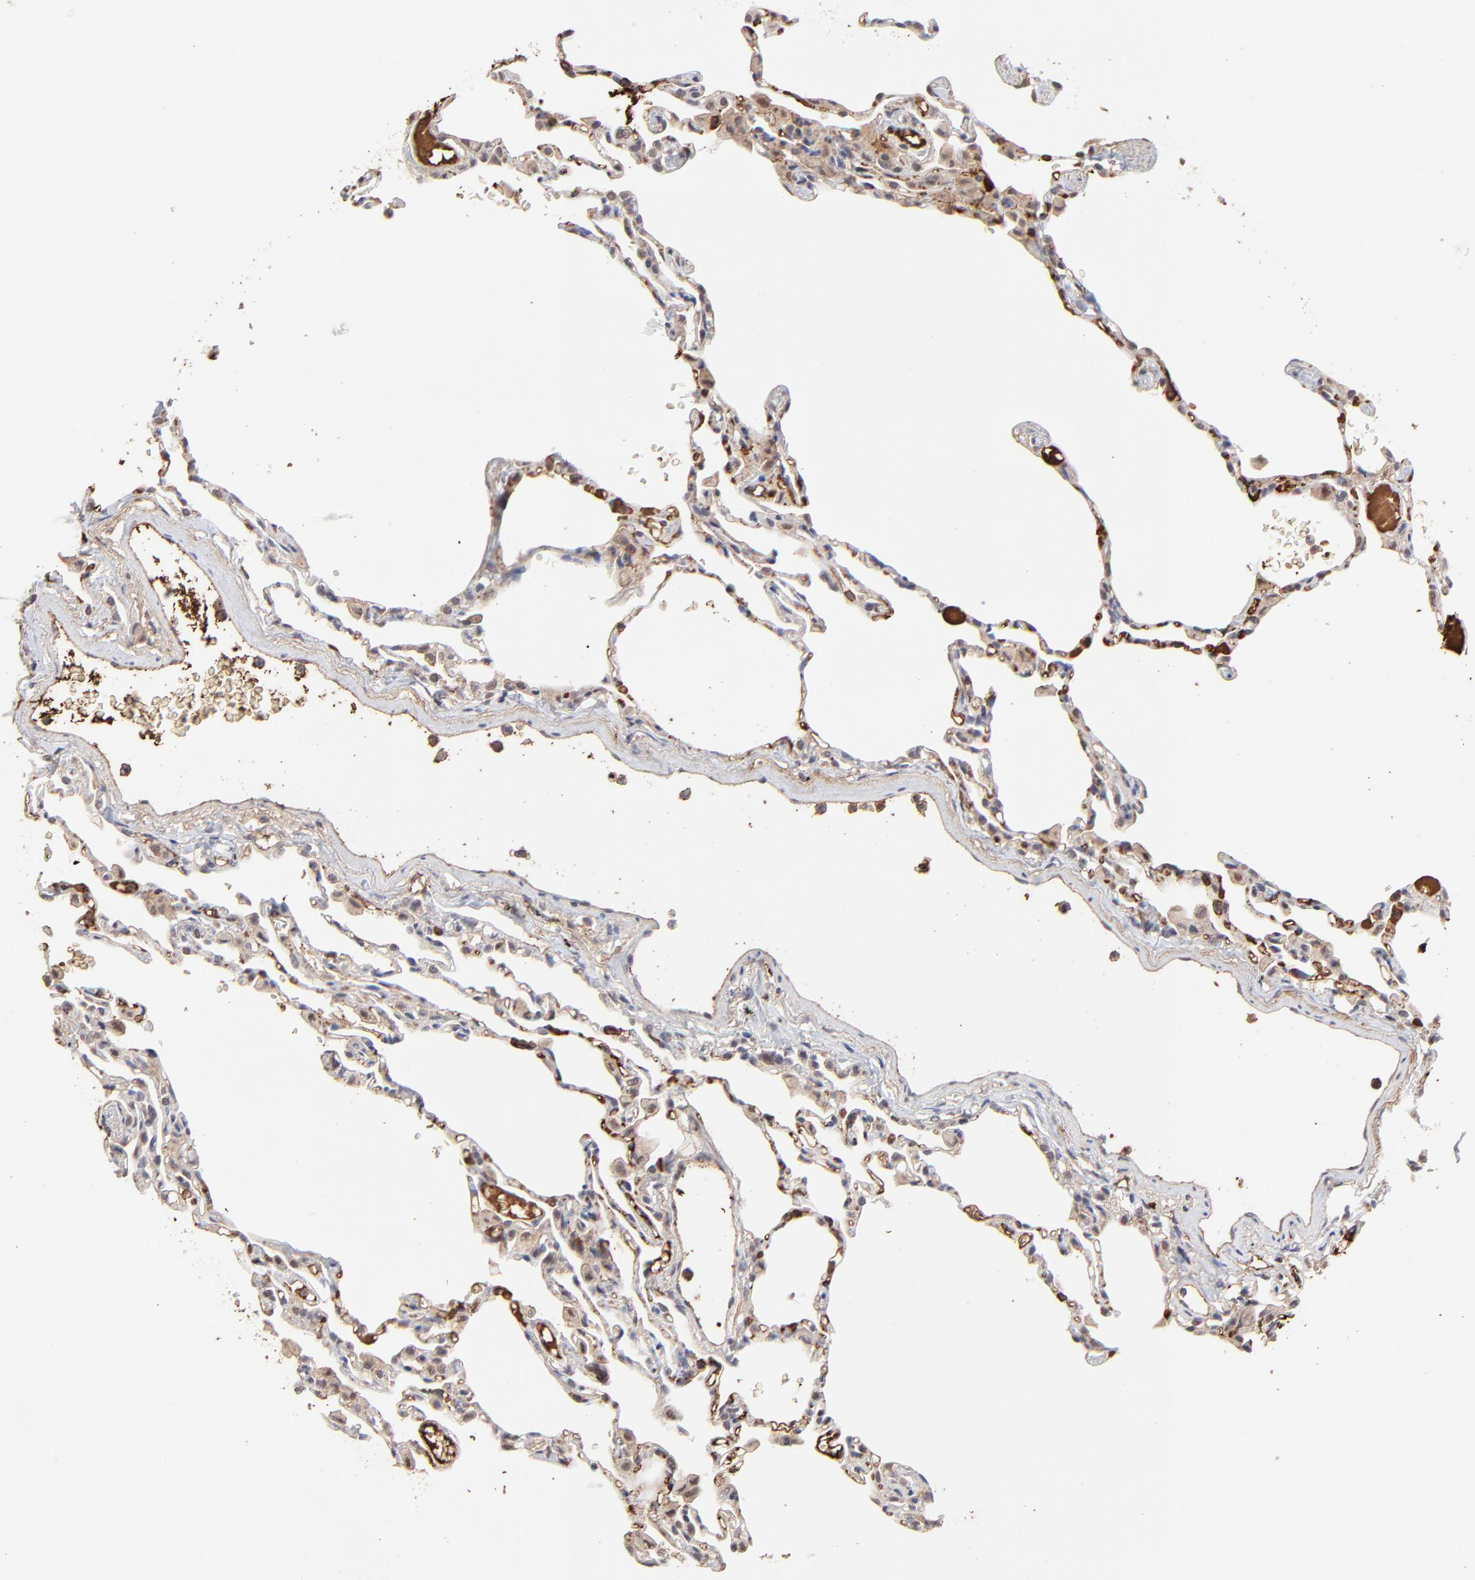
{"staining": {"intensity": "strong", "quantity": "25%-75%", "location": "cytoplasmic/membranous,nuclear"}, "tissue": "lung", "cell_type": "Alveolar cells", "image_type": "normal", "snomed": [{"axis": "morphology", "description": "Normal tissue, NOS"}, {"axis": "topography", "description": "Lung"}], "caption": "Protein analysis of normal lung exhibits strong cytoplasmic/membranous,nuclear expression in about 25%-75% of alveolar cells. (DAB (3,3'-diaminobenzidine) IHC with brightfield microscopy, high magnification).", "gene": "PSMD14", "patient": {"sex": "female", "age": 49}}